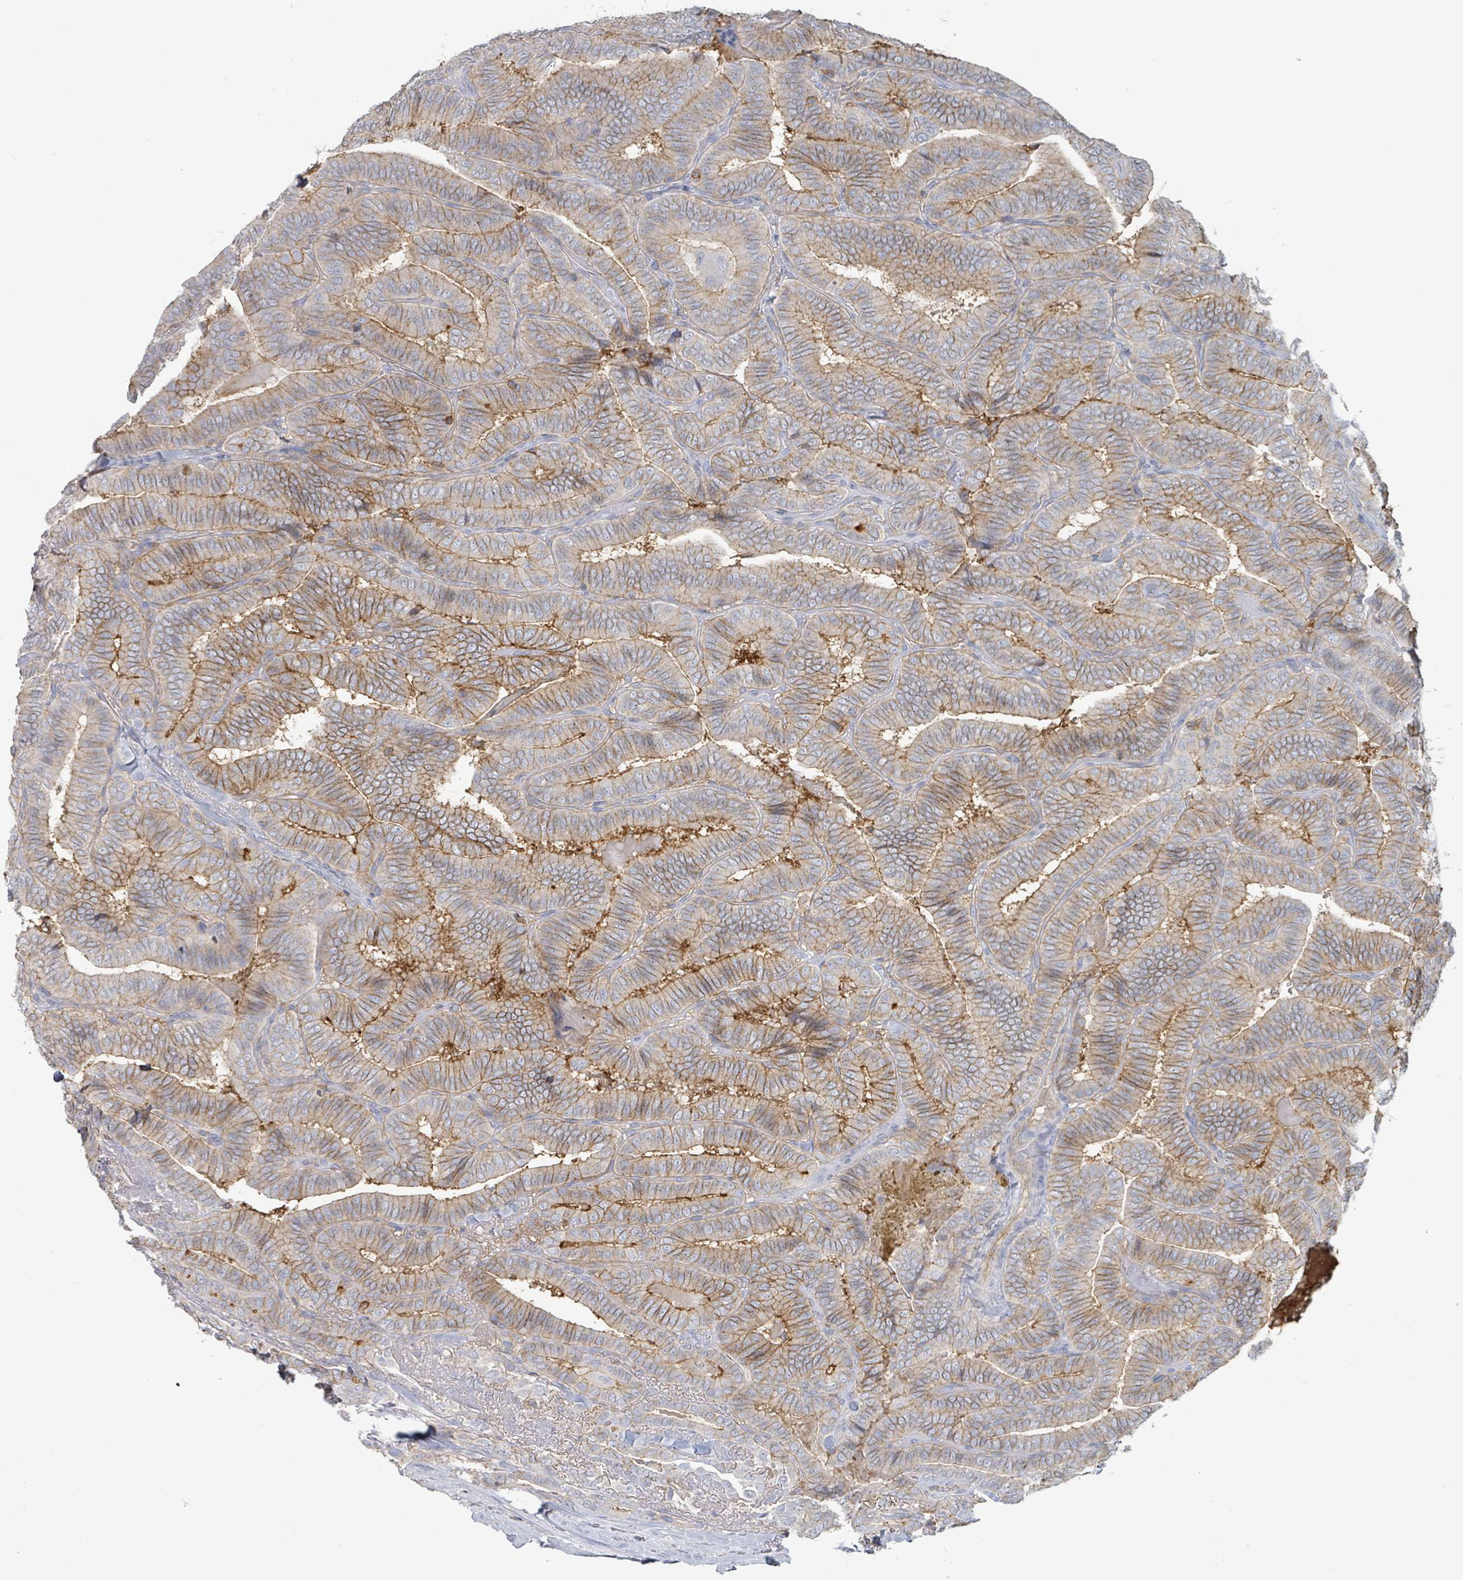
{"staining": {"intensity": "moderate", "quantity": ">75%", "location": "cytoplasmic/membranous"}, "tissue": "thyroid cancer", "cell_type": "Tumor cells", "image_type": "cancer", "snomed": [{"axis": "morphology", "description": "Papillary adenocarcinoma, NOS"}, {"axis": "topography", "description": "Thyroid gland"}], "caption": "This photomicrograph shows thyroid cancer (papillary adenocarcinoma) stained with IHC to label a protein in brown. The cytoplasmic/membranous of tumor cells show moderate positivity for the protein. Nuclei are counter-stained blue.", "gene": "TNFRSF14", "patient": {"sex": "male", "age": 61}}